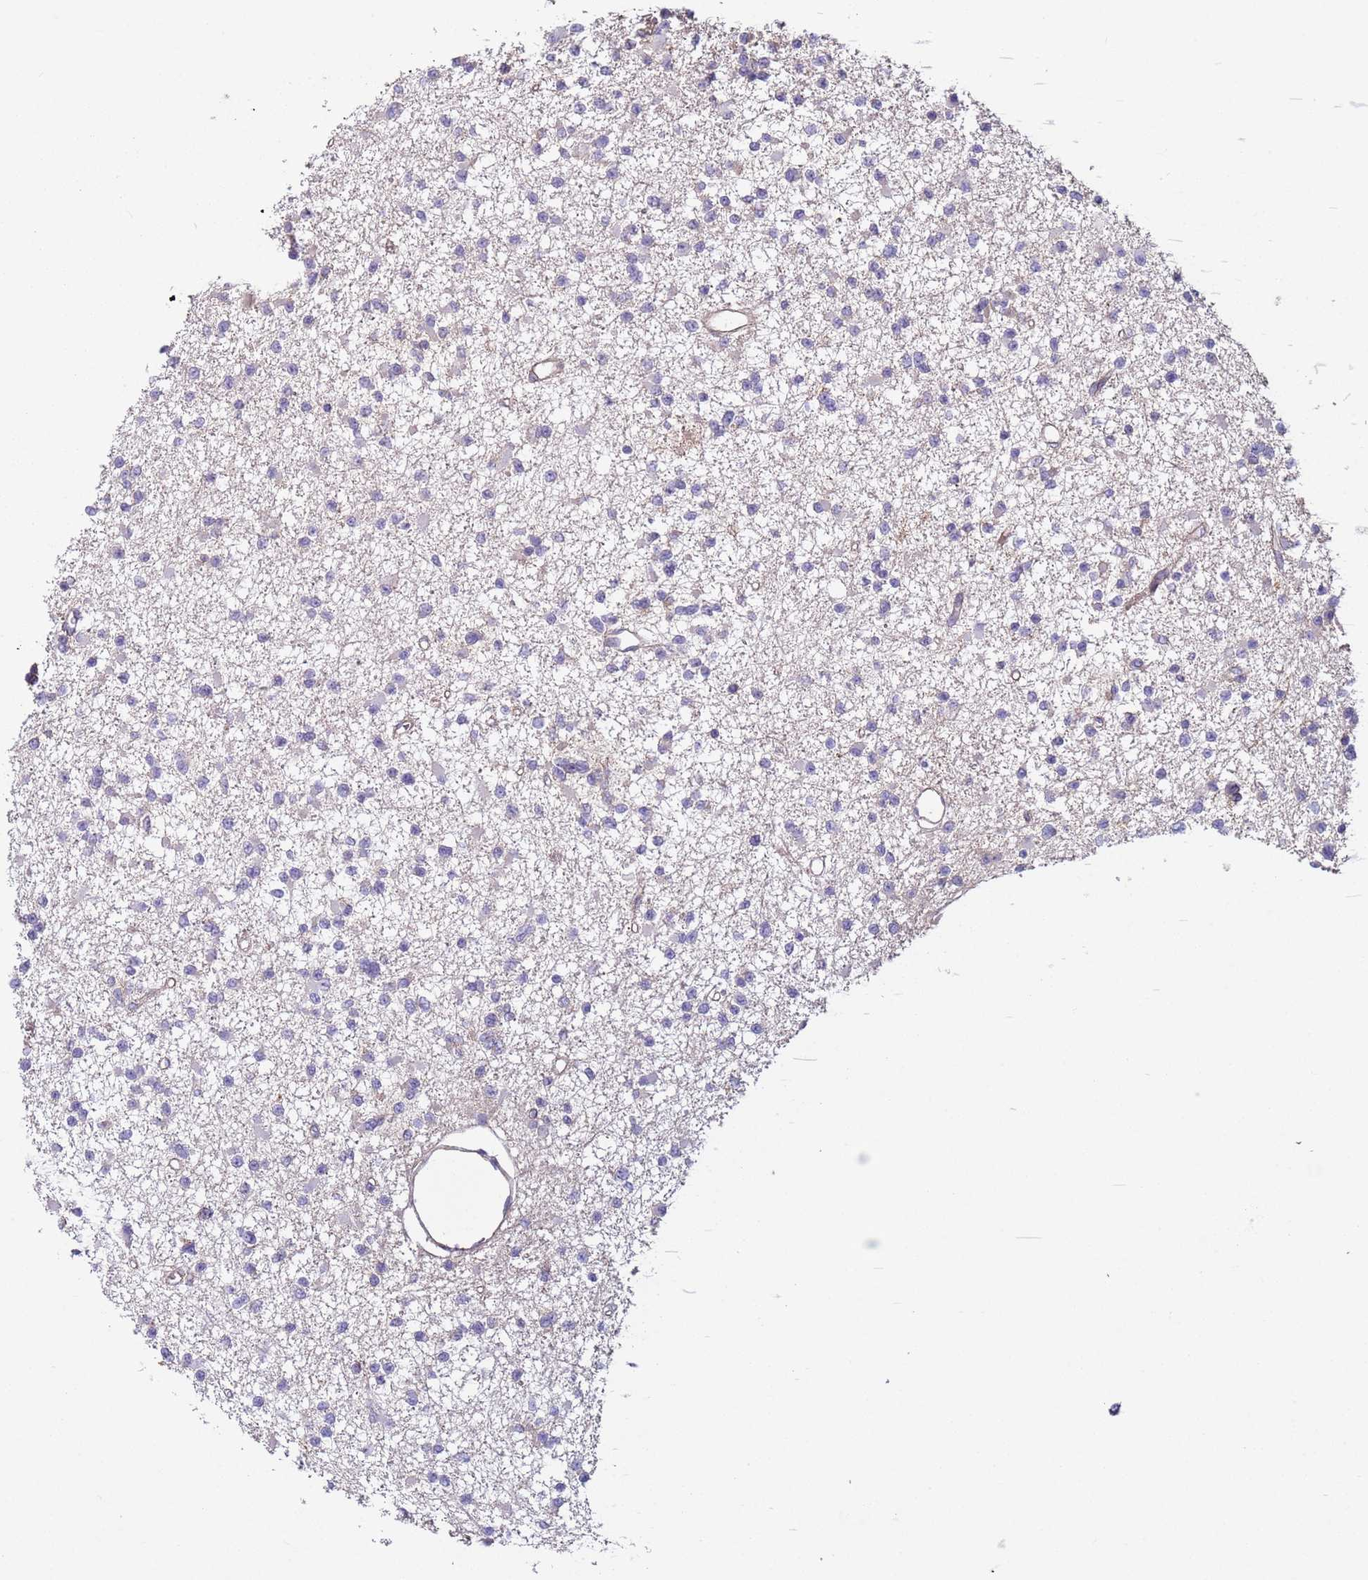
{"staining": {"intensity": "negative", "quantity": "none", "location": "none"}, "tissue": "glioma", "cell_type": "Tumor cells", "image_type": "cancer", "snomed": [{"axis": "morphology", "description": "Glioma, malignant, Low grade"}, {"axis": "topography", "description": "Brain"}], "caption": "Human malignant glioma (low-grade) stained for a protein using immunohistochemistry (IHC) demonstrates no staining in tumor cells.", "gene": "HEATR1", "patient": {"sex": "female", "age": 22}}